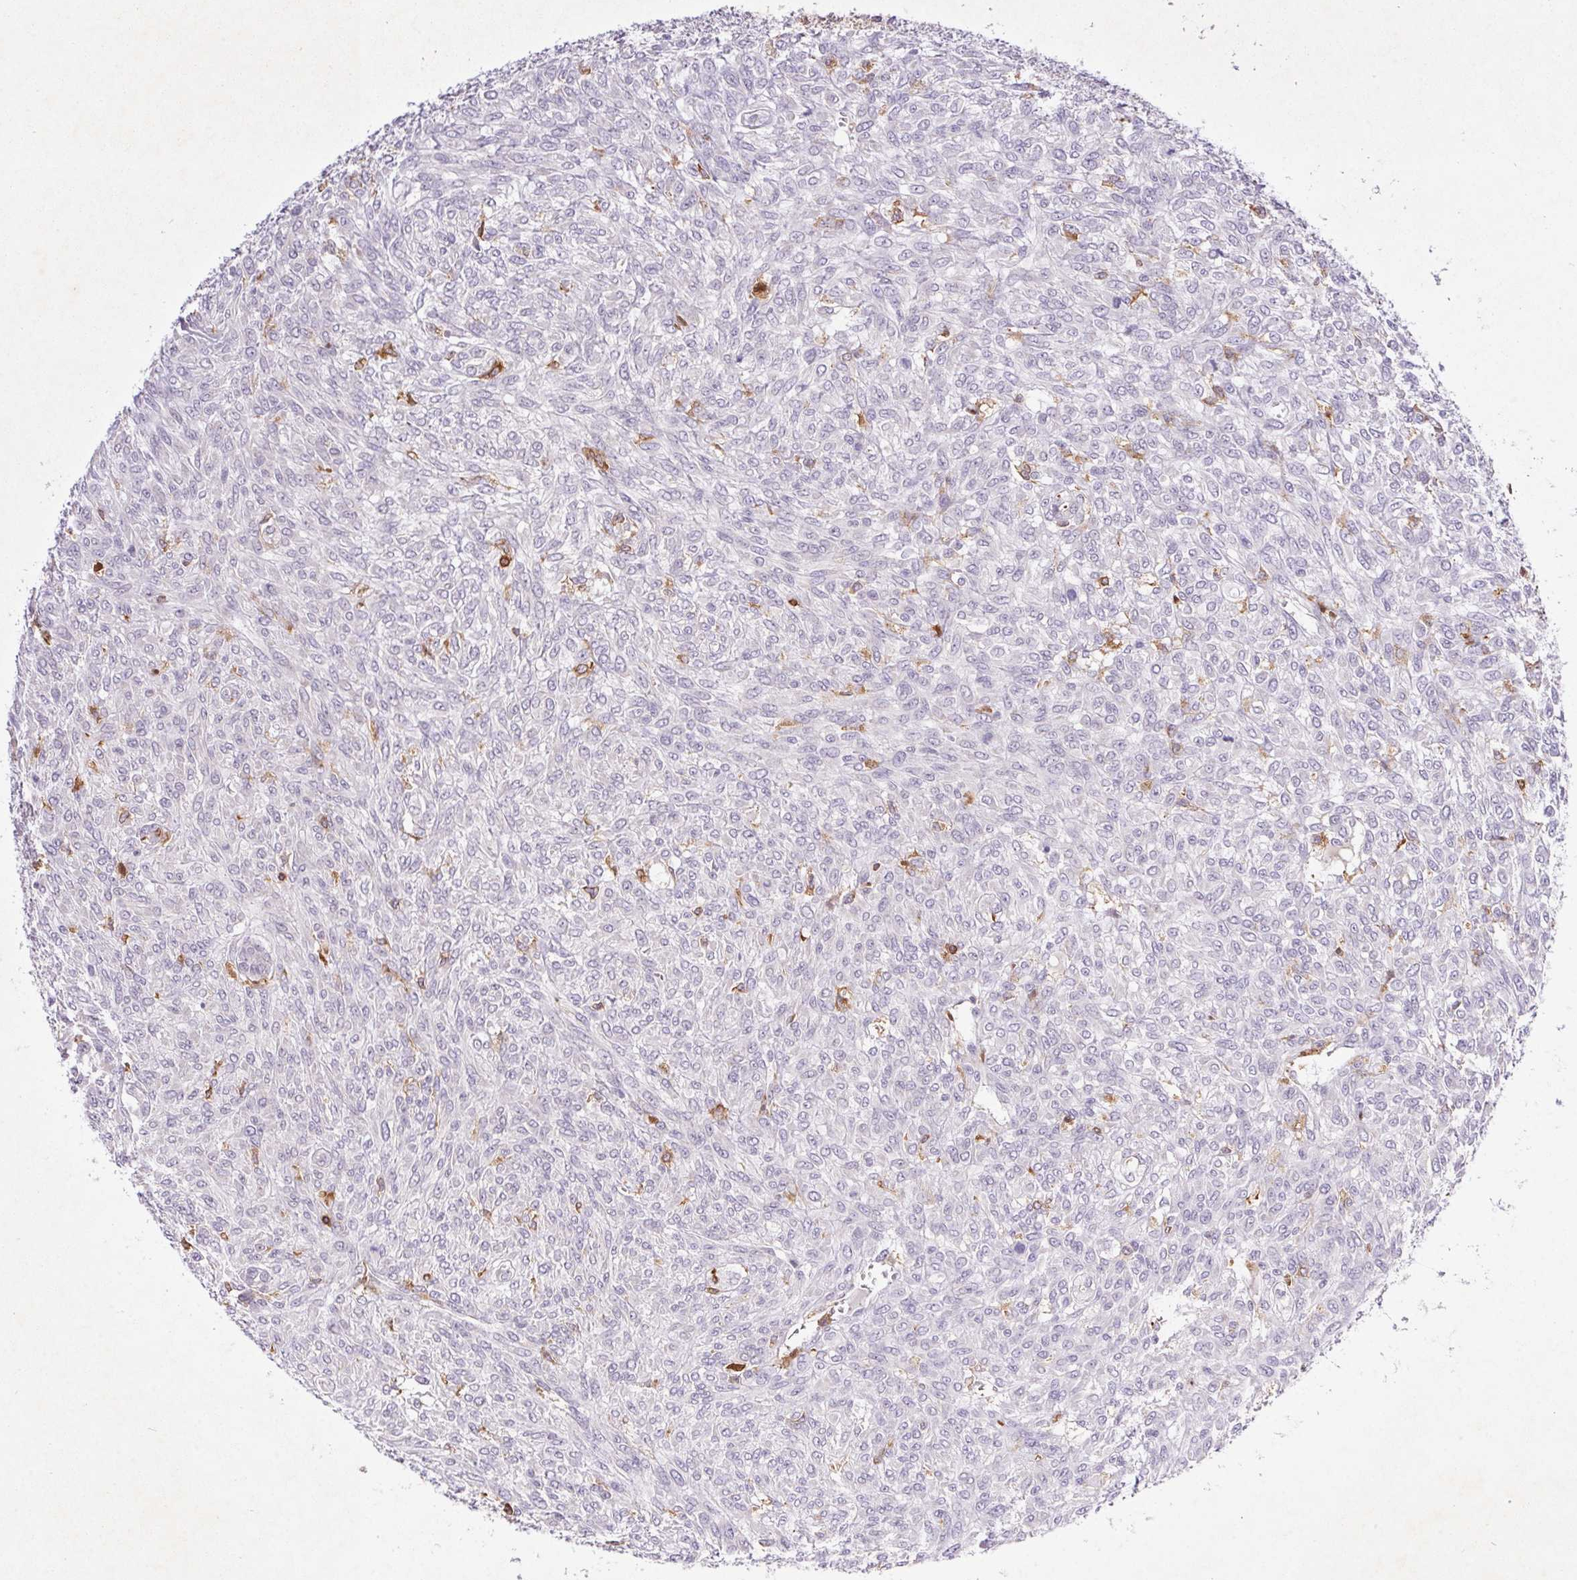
{"staining": {"intensity": "negative", "quantity": "none", "location": "none"}, "tissue": "renal cancer", "cell_type": "Tumor cells", "image_type": "cancer", "snomed": [{"axis": "morphology", "description": "Adenocarcinoma, NOS"}, {"axis": "topography", "description": "Kidney"}], "caption": "This is a photomicrograph of IHC staining of renal cancer (adenocarcinoma), which shows no positivity in tumor cells. (Brightfield microscopy of DAB (3,3'-diaminobenzidine) immunohistochemistry at high magnification).", "gene": "APBB1IP", "patient": {"sex": "male", "age": 58}}